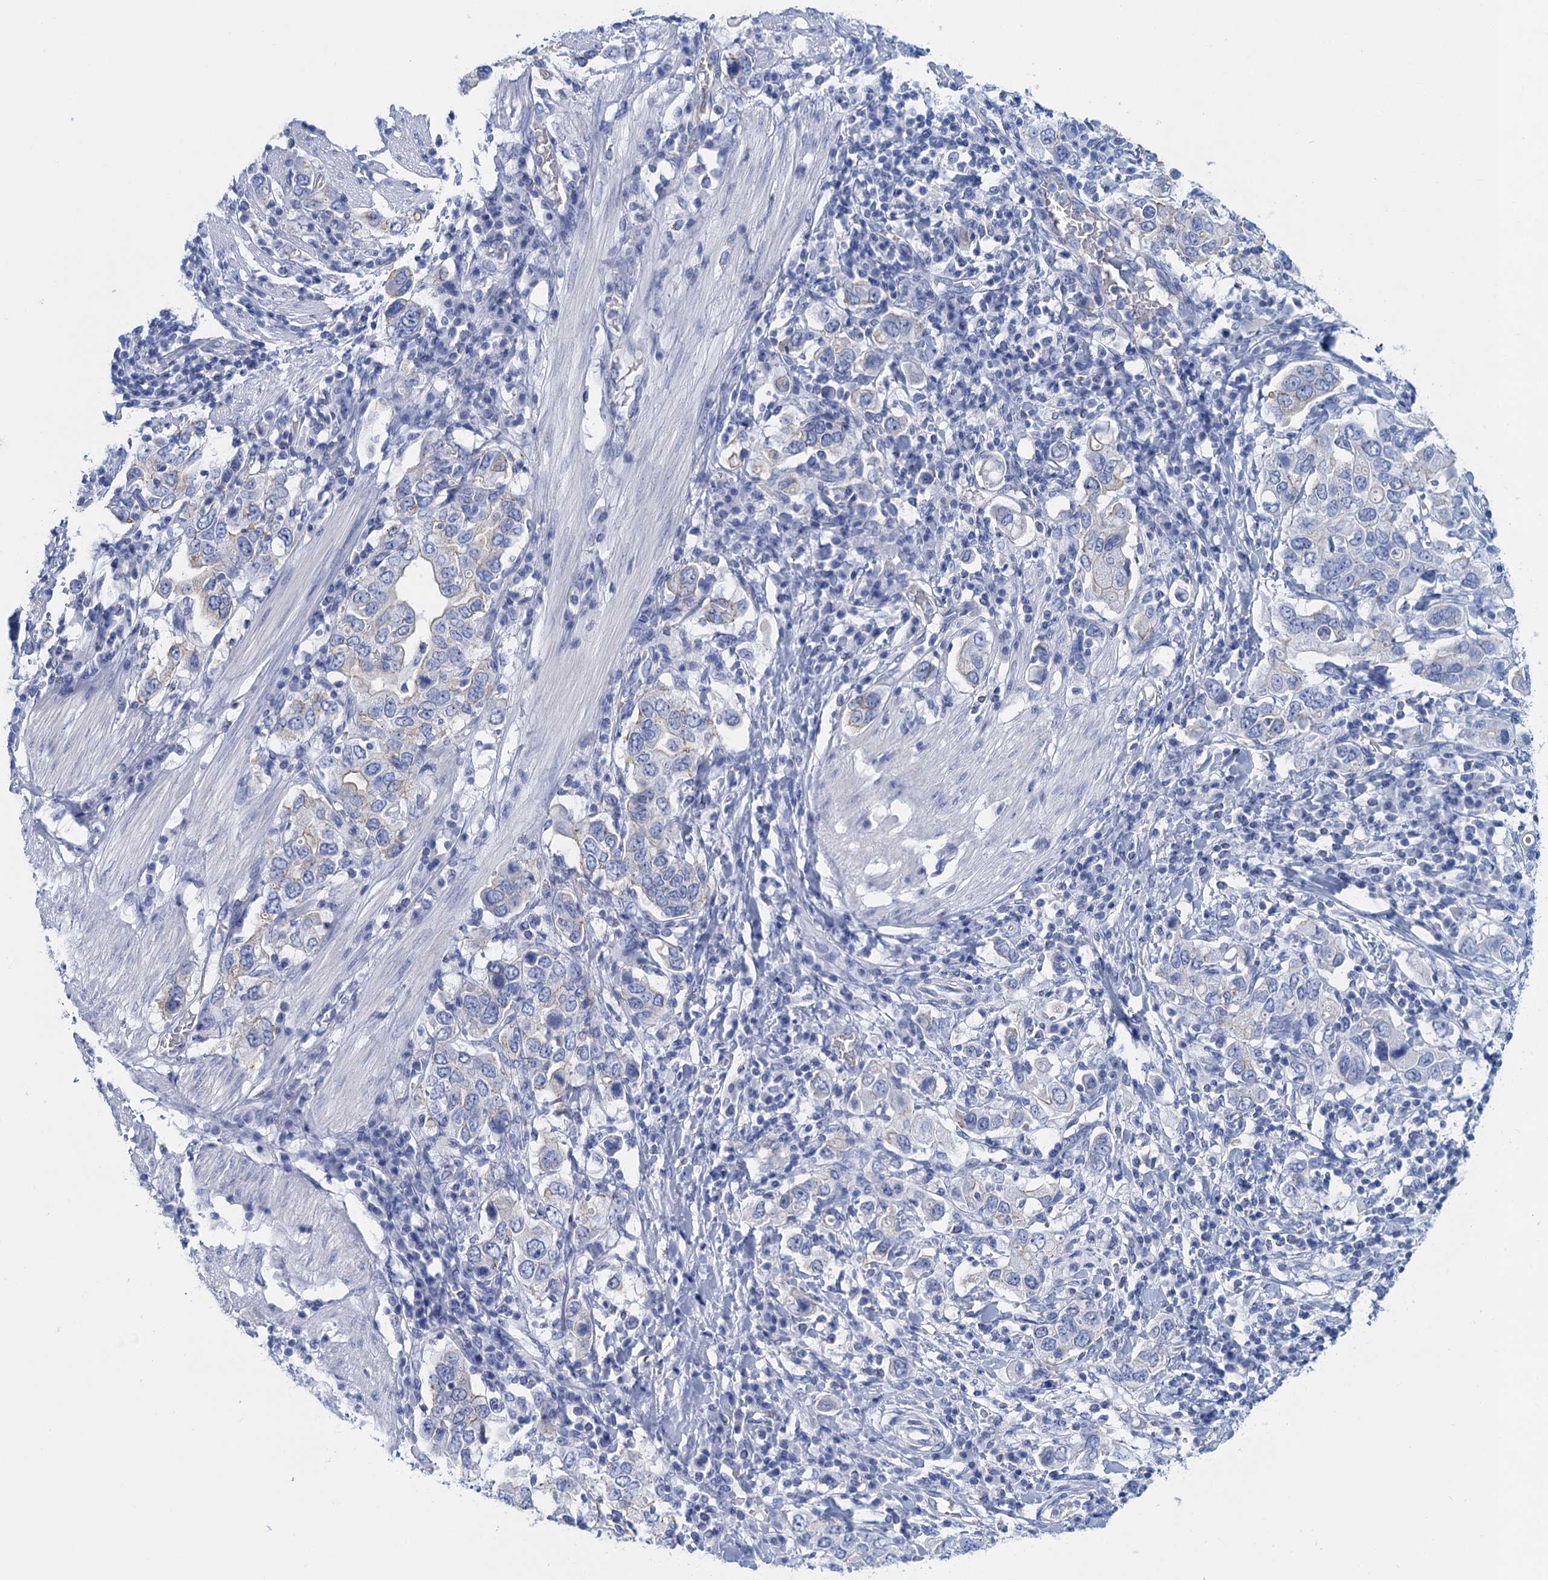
{"staining": {"intensity": "negative", "quantity": "none", "location": "none"}, "tissue": "stomach cancer", "cell_type": "Tumor cells", "image_type": "cancer", "snomed": [{"axis": "morphology", "description": "Adenocarcinoma, NOS"}, {"axis": "topography", "description": "Stomach, upper"}], "caption": "This is a photomicrograph of immunohistochemistry staining of stomach cancer (adenocarcinoma), which shows no positivity in tumor cells. The staining was performed using DAB to visualize the protein expression in brown, while the nuclei were stained in blue with hematoxylin (Magnification: 20x).", "gene": "CALML5", "patient": {"sex": "male", "age": 62}}